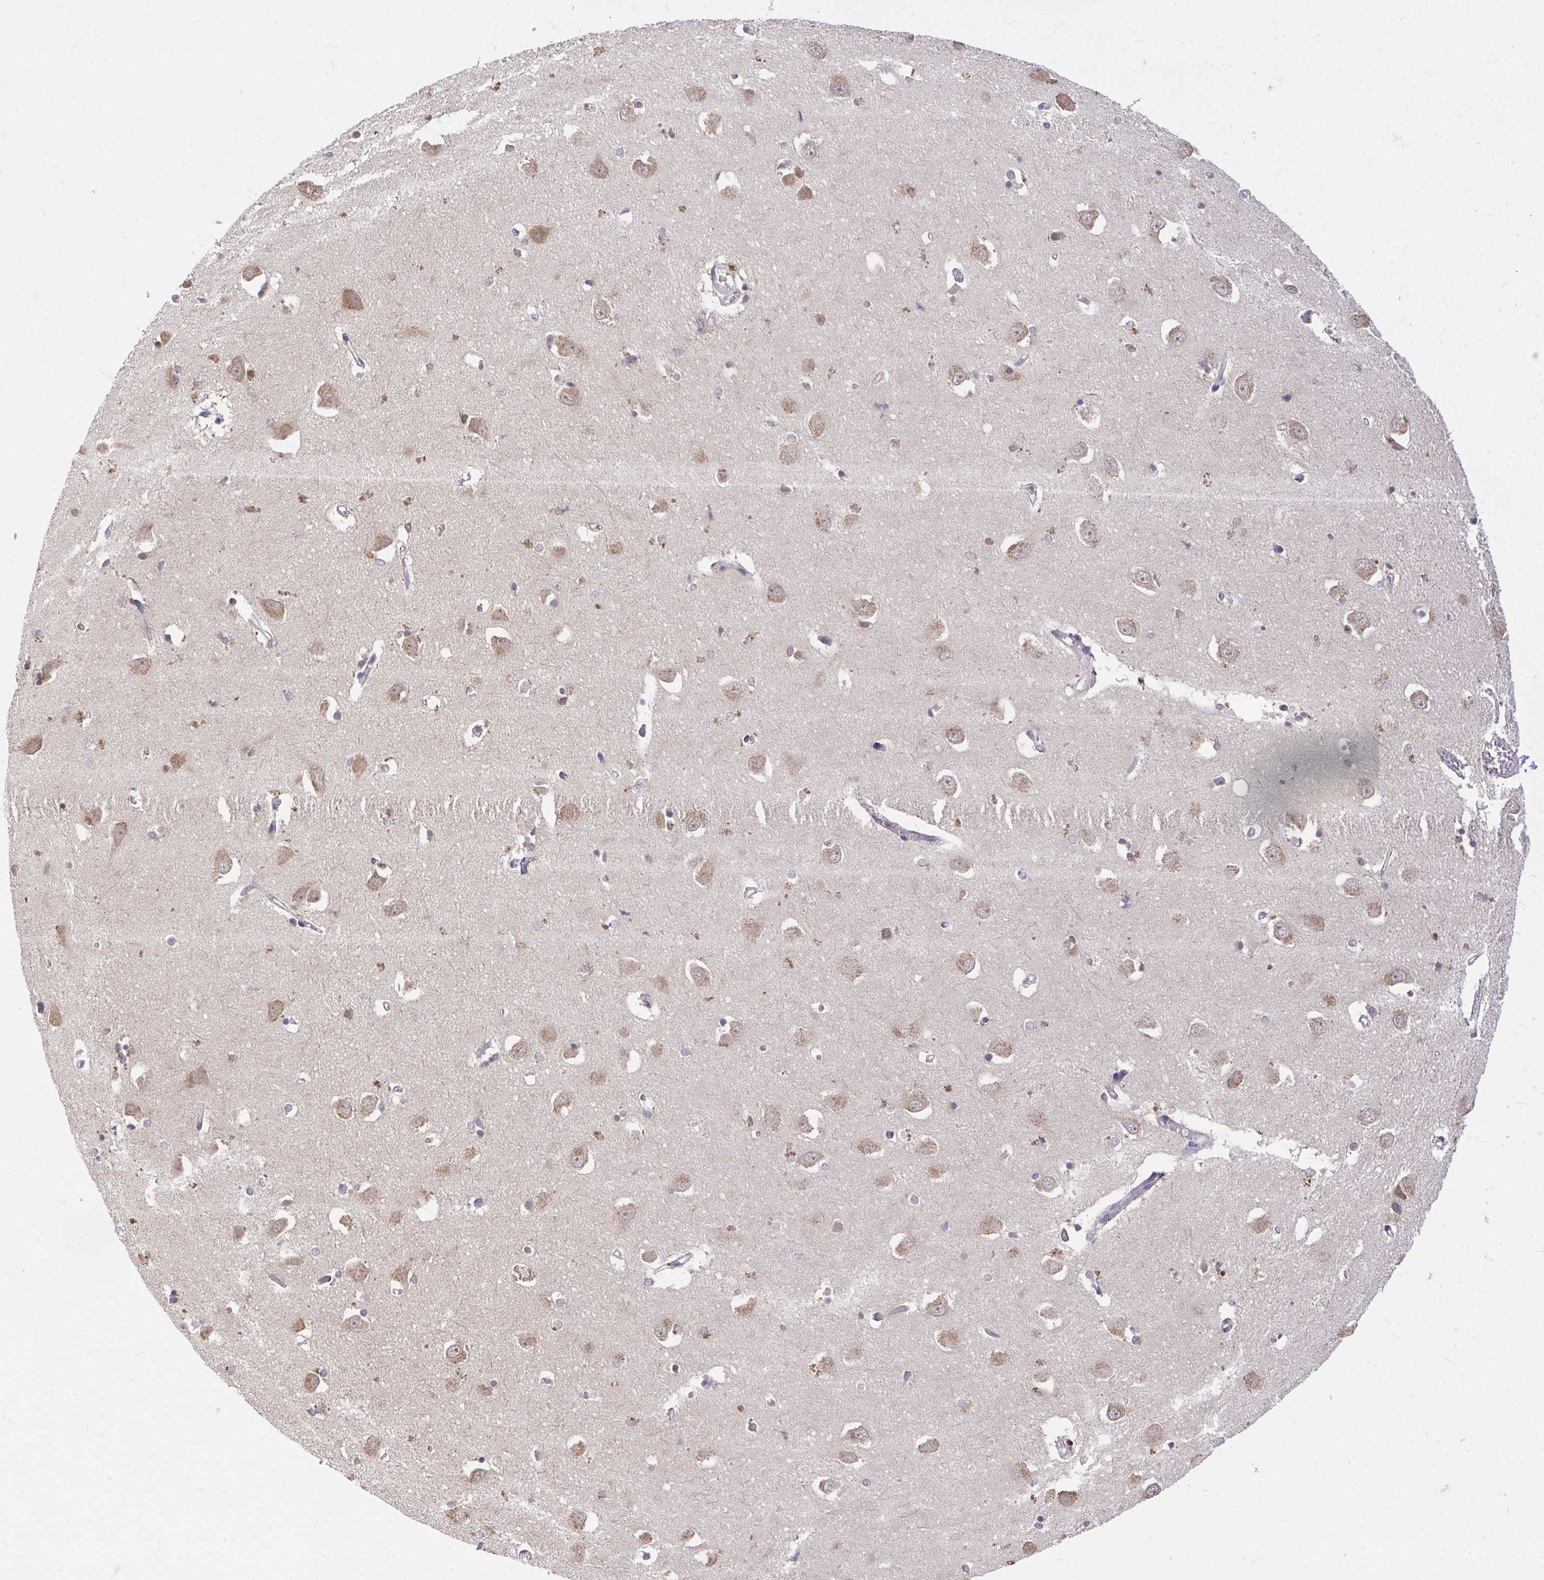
{"staining": {"intensity": "weak", "quantity": "<25%", "location": "cytoplasmic/membranous"}, "tissue": "caudate", "cell_type": "Glial cells", "image_type": "normal", "snomed": [{"axis": "morphology", "description": "Normal tissue, NOS"}, {"axis": "topography", "description": "Lateral ventricle wall"}, {"axis": "topography", "description": "Hippocampus"}], "caption": "Caudate stained for a protein using IHC reveals no expression glial cells.", "gene": "MPC2", "patient": {"sex": "female", "age": 63}}